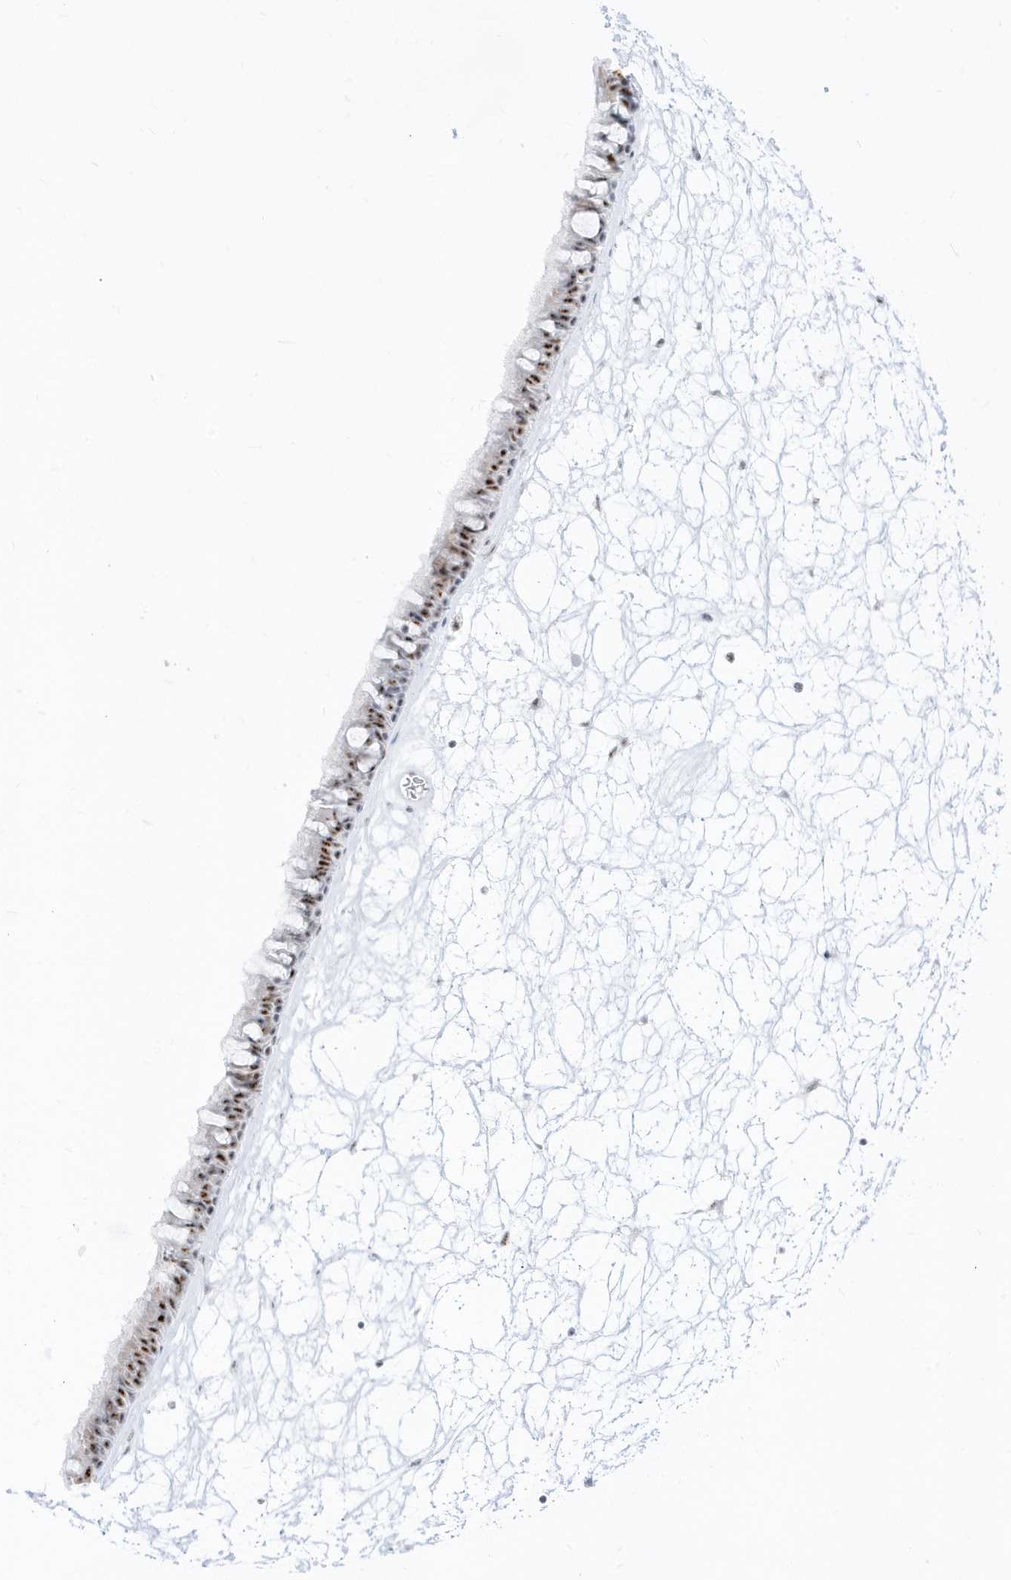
{"staining": {"intensity": "moderate", "quantity": ">75%", "location": "nuclear"}, "tissue": "nasopharynx", "cell_type": "Respiratory epithelial cells", "image_type": "normal", "snomed": [{"axis": "morphology", "description": "Normal tissue, NOS"}, {"axis": "topography", "description": "Nasopharynx"}], "caption": "Protein analysis of normal nasopharynx shows moderate nuclear positivity in approximately >75% of respiratory epithelial cells.", "gene": "PLEKHN1", "patient": {"sex": "male", "age": 64}}